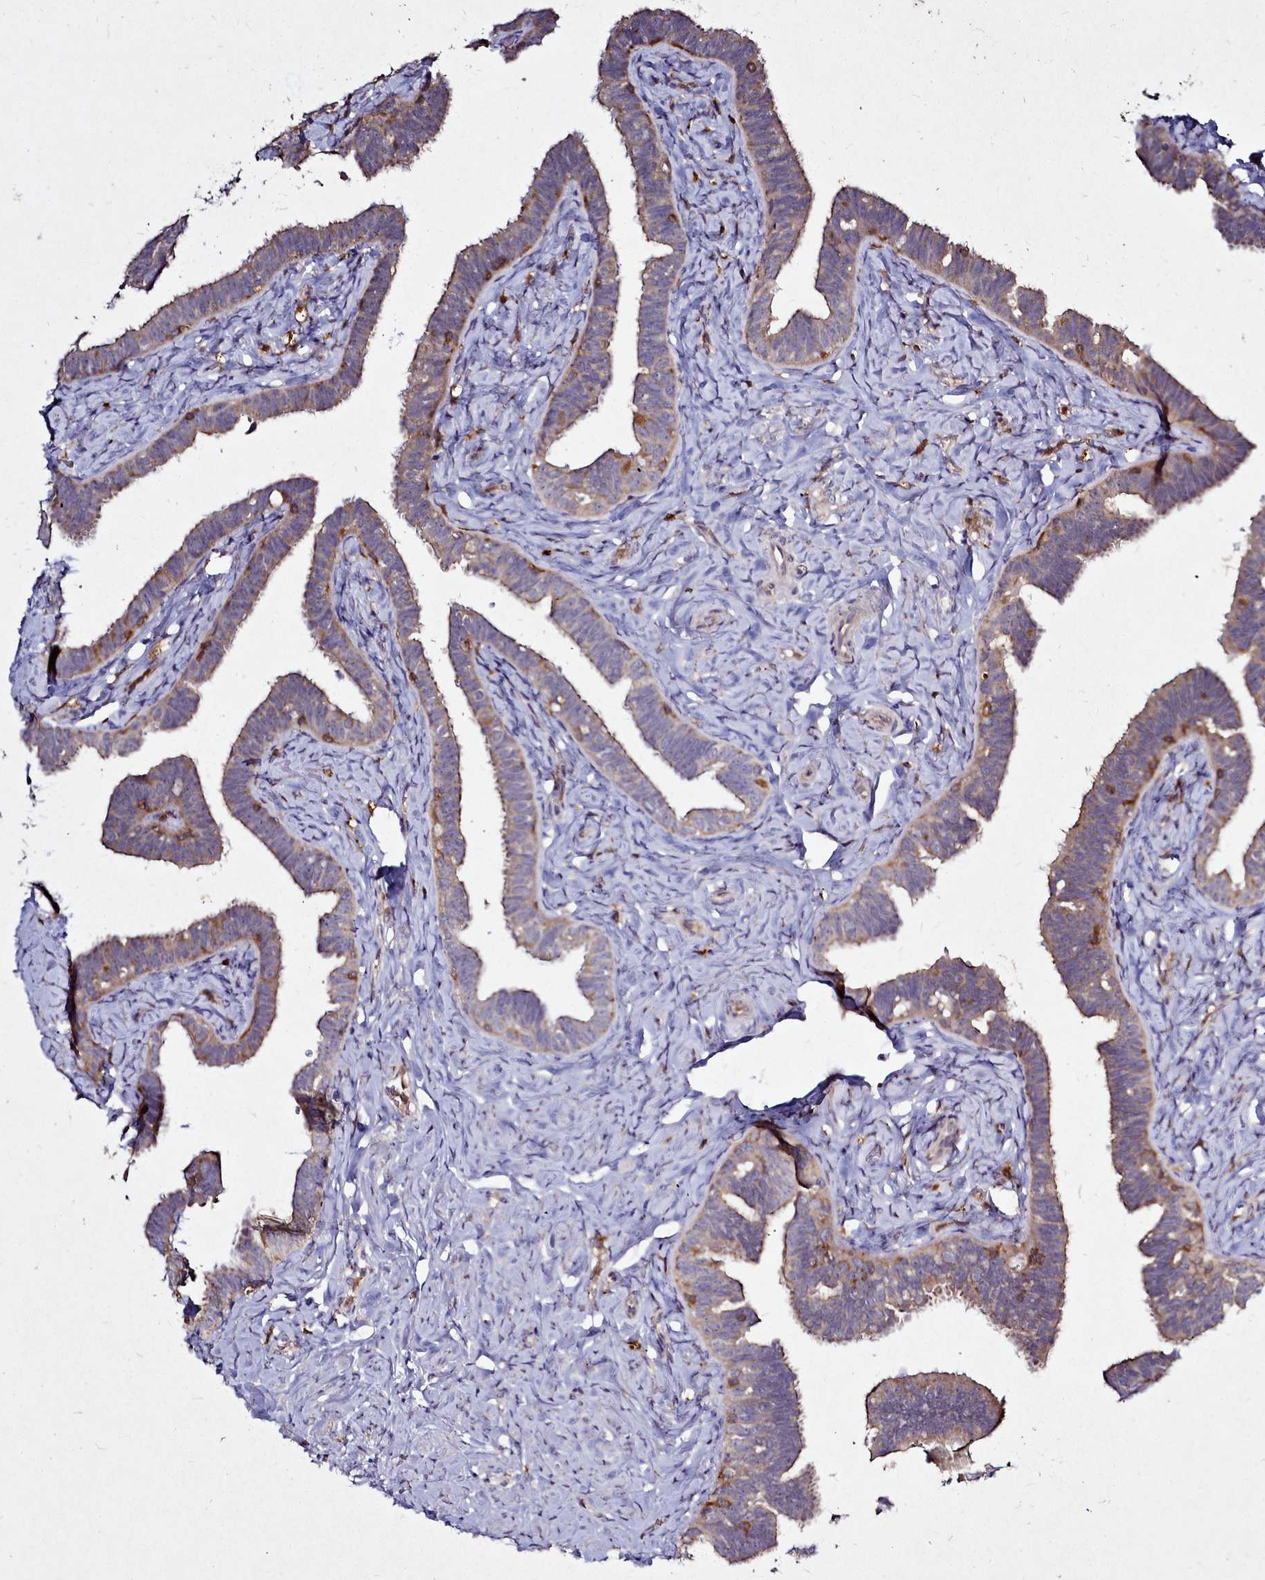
{"staining": {"intensity": "weak", "quantity": "25%-75%", "location": "cytoplasmic/membranous"}, "tissue": "fallopian tube", "cell_type": "Glandular cells", "image_type": "normal", "snomed": [{"axis": "morphology", "description": "Normal tissue, NOS"}, {"axis": "topography", "description": "Fallopian tube"}], "caption": "Immunohistochemical staining of benign human fallopian tube reveals weak cytoplasmic/membranous protein expression in approximately 25%-75% of glandular cells.", "gene": "NCKAP1L", "patient": {"sex": "female", "age": 39}}